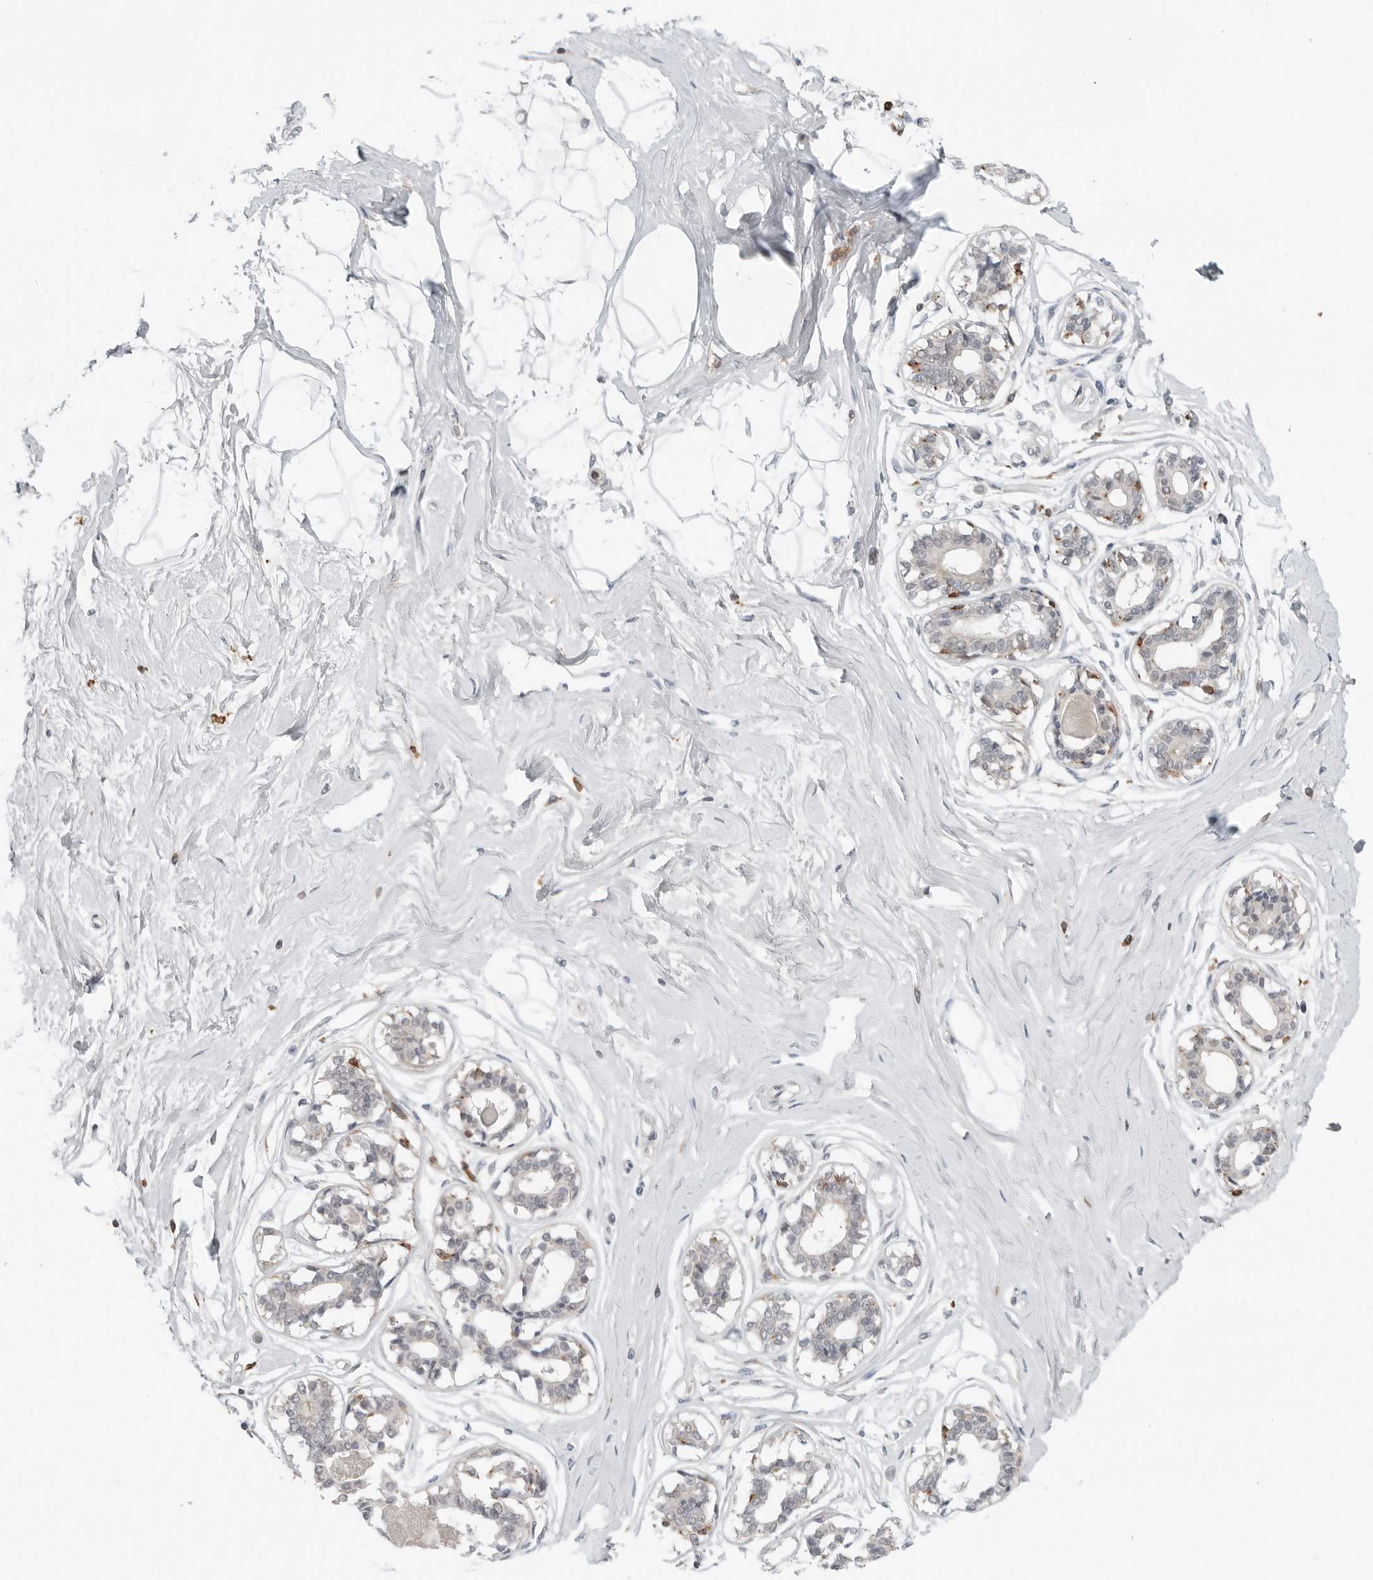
{"staining": {"intensity": "negative", "quantity": "none", "location": "none"}, "tissue": "breast", "cell_type": "Adipocytes", "image_type": "normal", "snomed": [{"axis": "morphology", "description": "Normal tissue, NOS"}, {"axis": "topography", "description": "Breast"}], "caption": "The micrograph shows no staining of adipocytes in normal breast. Nuclei are stained in blue.", "gene": "LEFTY2", "patient": {"sex": "female", "age": 45}}